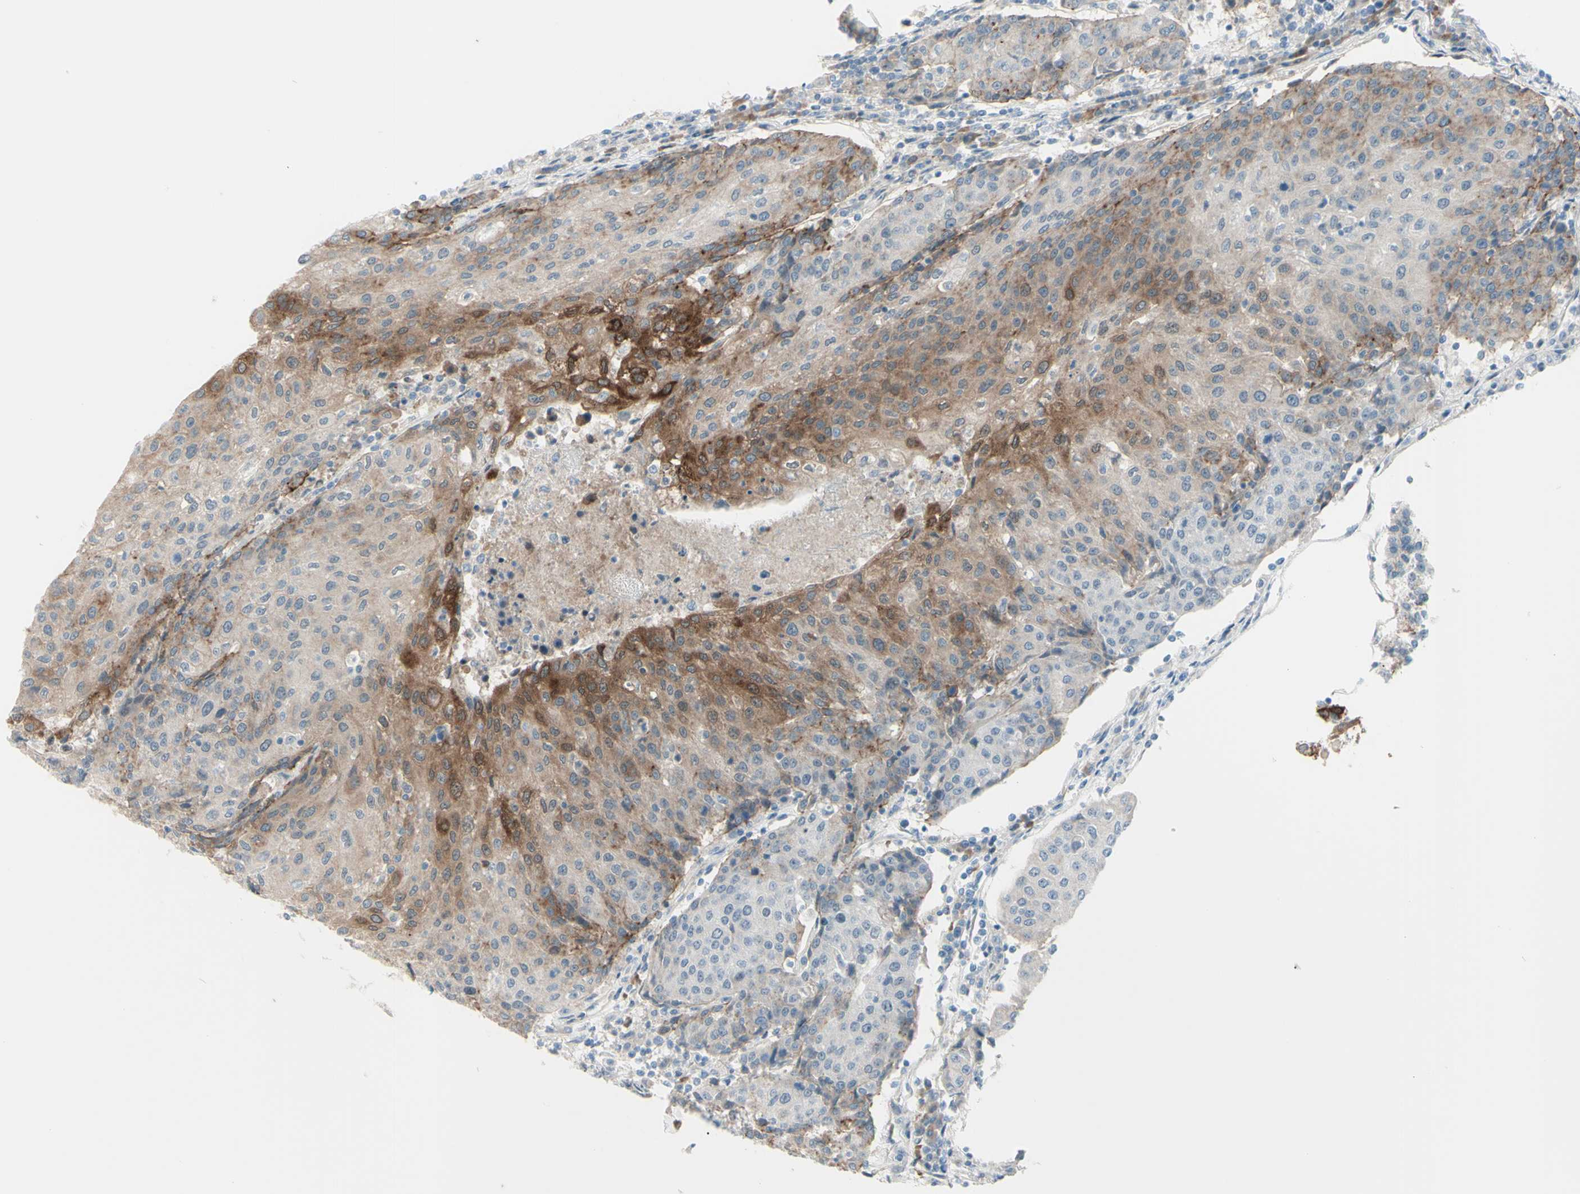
{"staining": {"intensity": "strong", "quantity": "25%-75%", "location": "cytoplasmic/membranous"}, "tissue": "urothelial cancer", "cell_type": "Tumor cells", "image_type": "cancer", "snomed": [{"axis": "morphology", "description": "Urothelial carcinoma, High grade"}, {"axis": "topography", "description": "Urinary bladder"}], "caption": "Urothelial cancer stained for a protein demonstrates strong cytoplasmic/membranous positivity in tumor cells.", "gene": "LRRK1", "patient": {"sex": "female", "age": 85}}